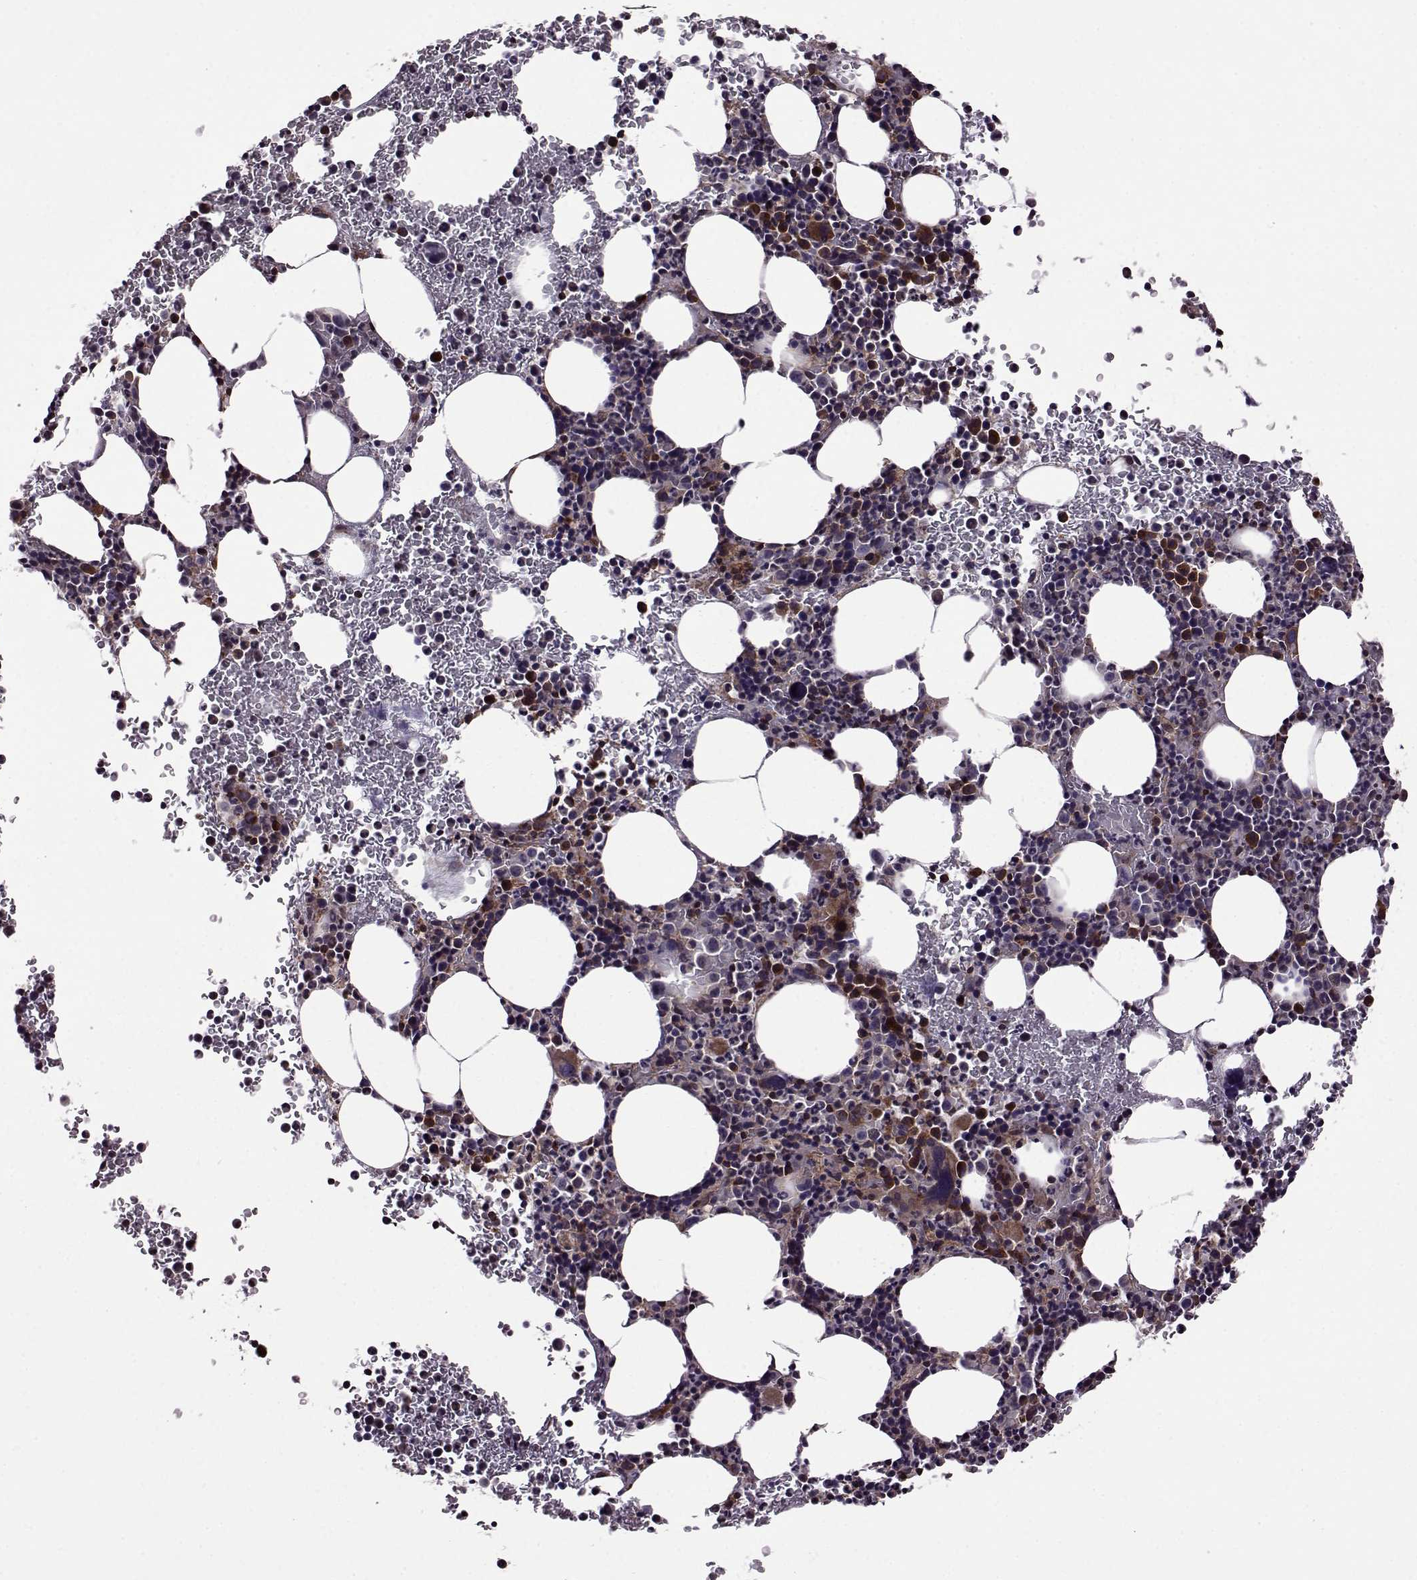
{"staining": {"intensity": "strong", "quantity": "25%-75%", "location": "cytoplasmic/membranous"}, "tissue": "bone marrow", "cell_type": "Hematopoietic cells", "image_type": "normal", "snomed": [{"axis": "morphology", "description": "Normal tissue, NOS"}, {"axis": "topography", "description": "Bone marrow"}], "caption": "Bone marrow stained with immunohistochemistry displays strong cytoplasmic/membranous expression in about 25%-75% of hematopoietic cells.", "gene": "URI1", "patient": {"sex": "male", "age": 72}}